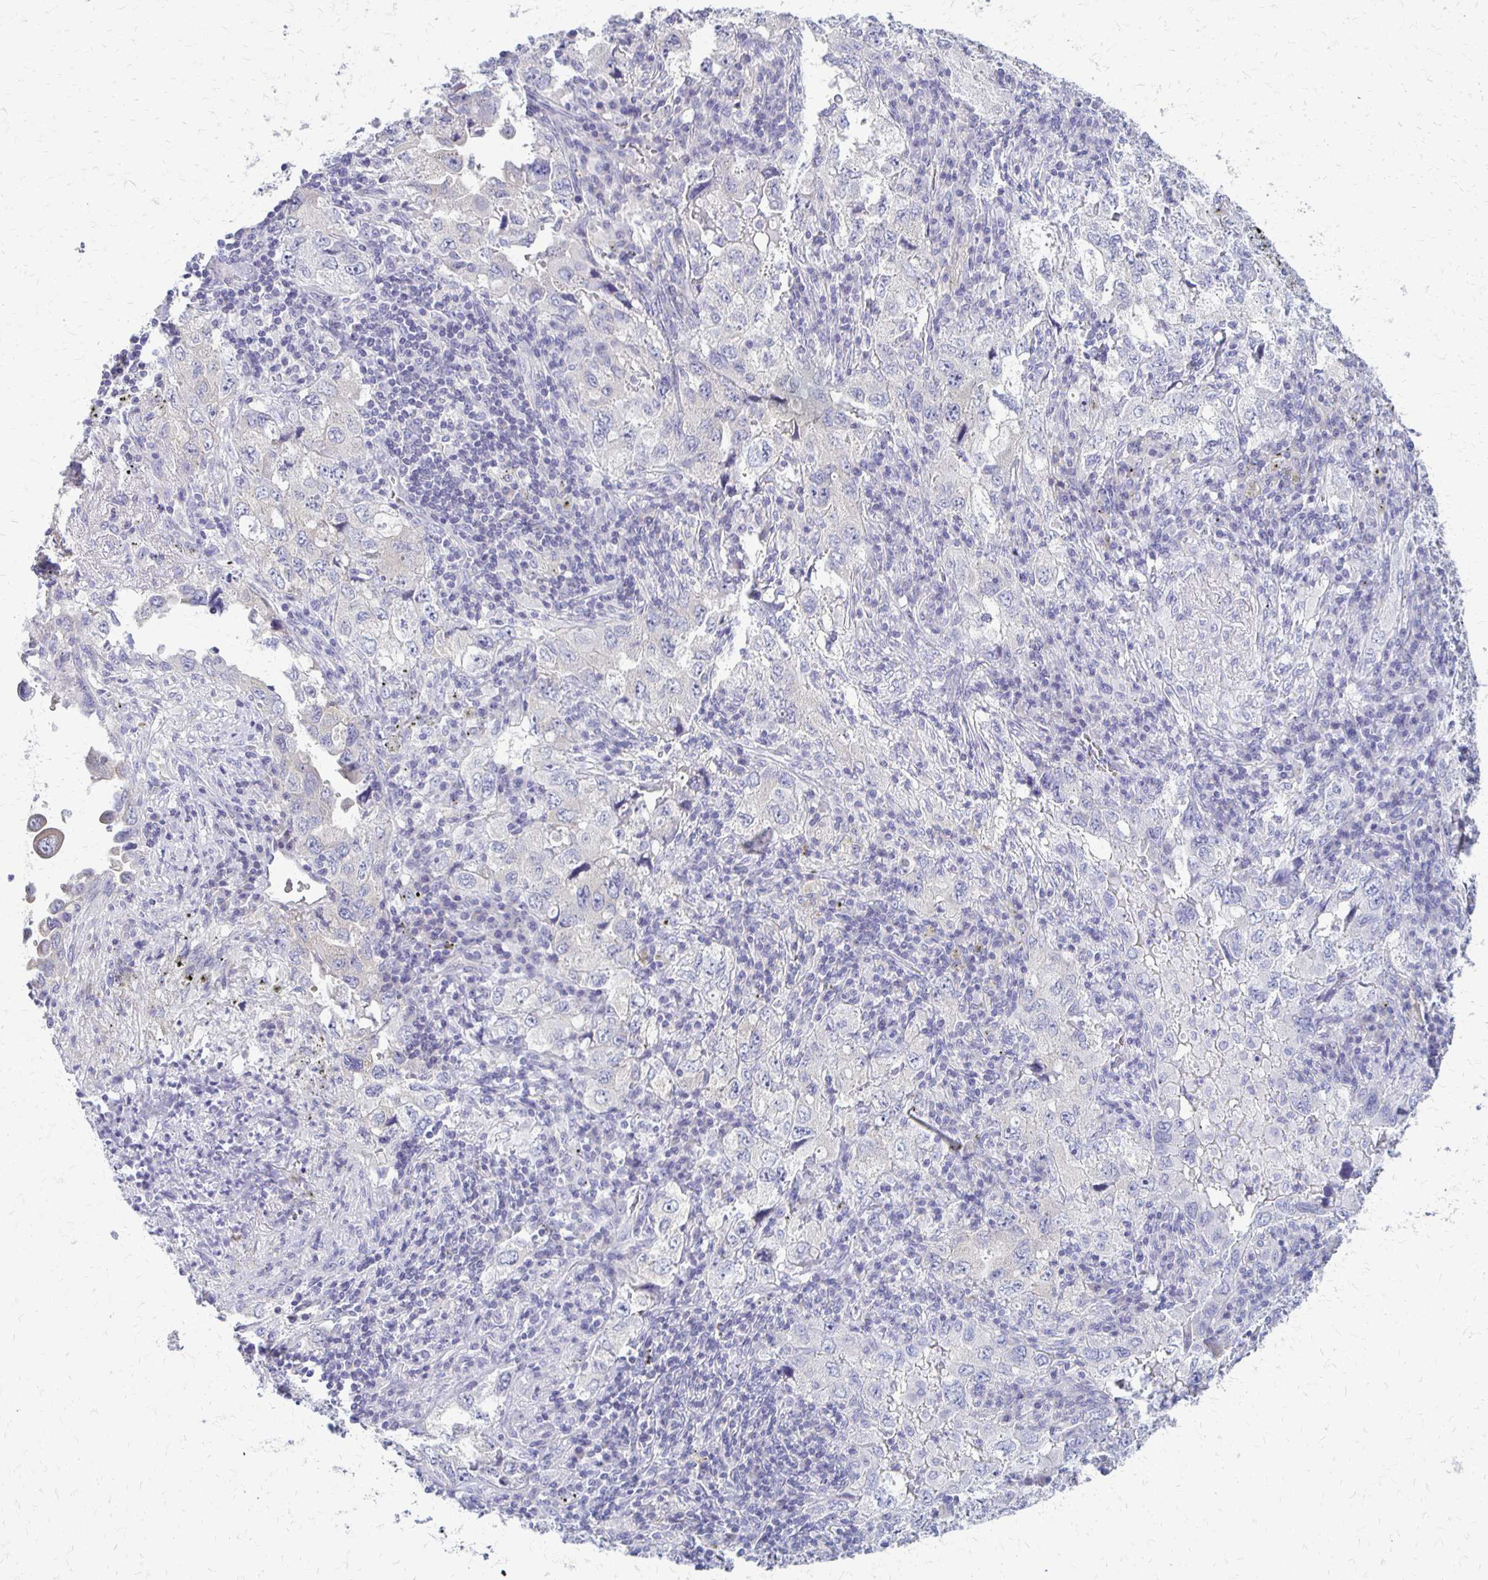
{"staining": {"intensity": "negative", "quantity": "none", "location": "none"}, "tissue": "lung cancer", "cell_type": "Tumor cells", "image_type": "cancer", "snomed": [{"axis": "morphology", "description": "Adenocarcinoma, NOS"}, {"axis": "topography", "description": "Lung"}], "caption": "Immunohistochemistry (IHC) of human adenocarcinoma (lung) exhibits no expression in tumor cells.", "gene": "RHOC", "patient": {"sex": "female", "age": 57}}